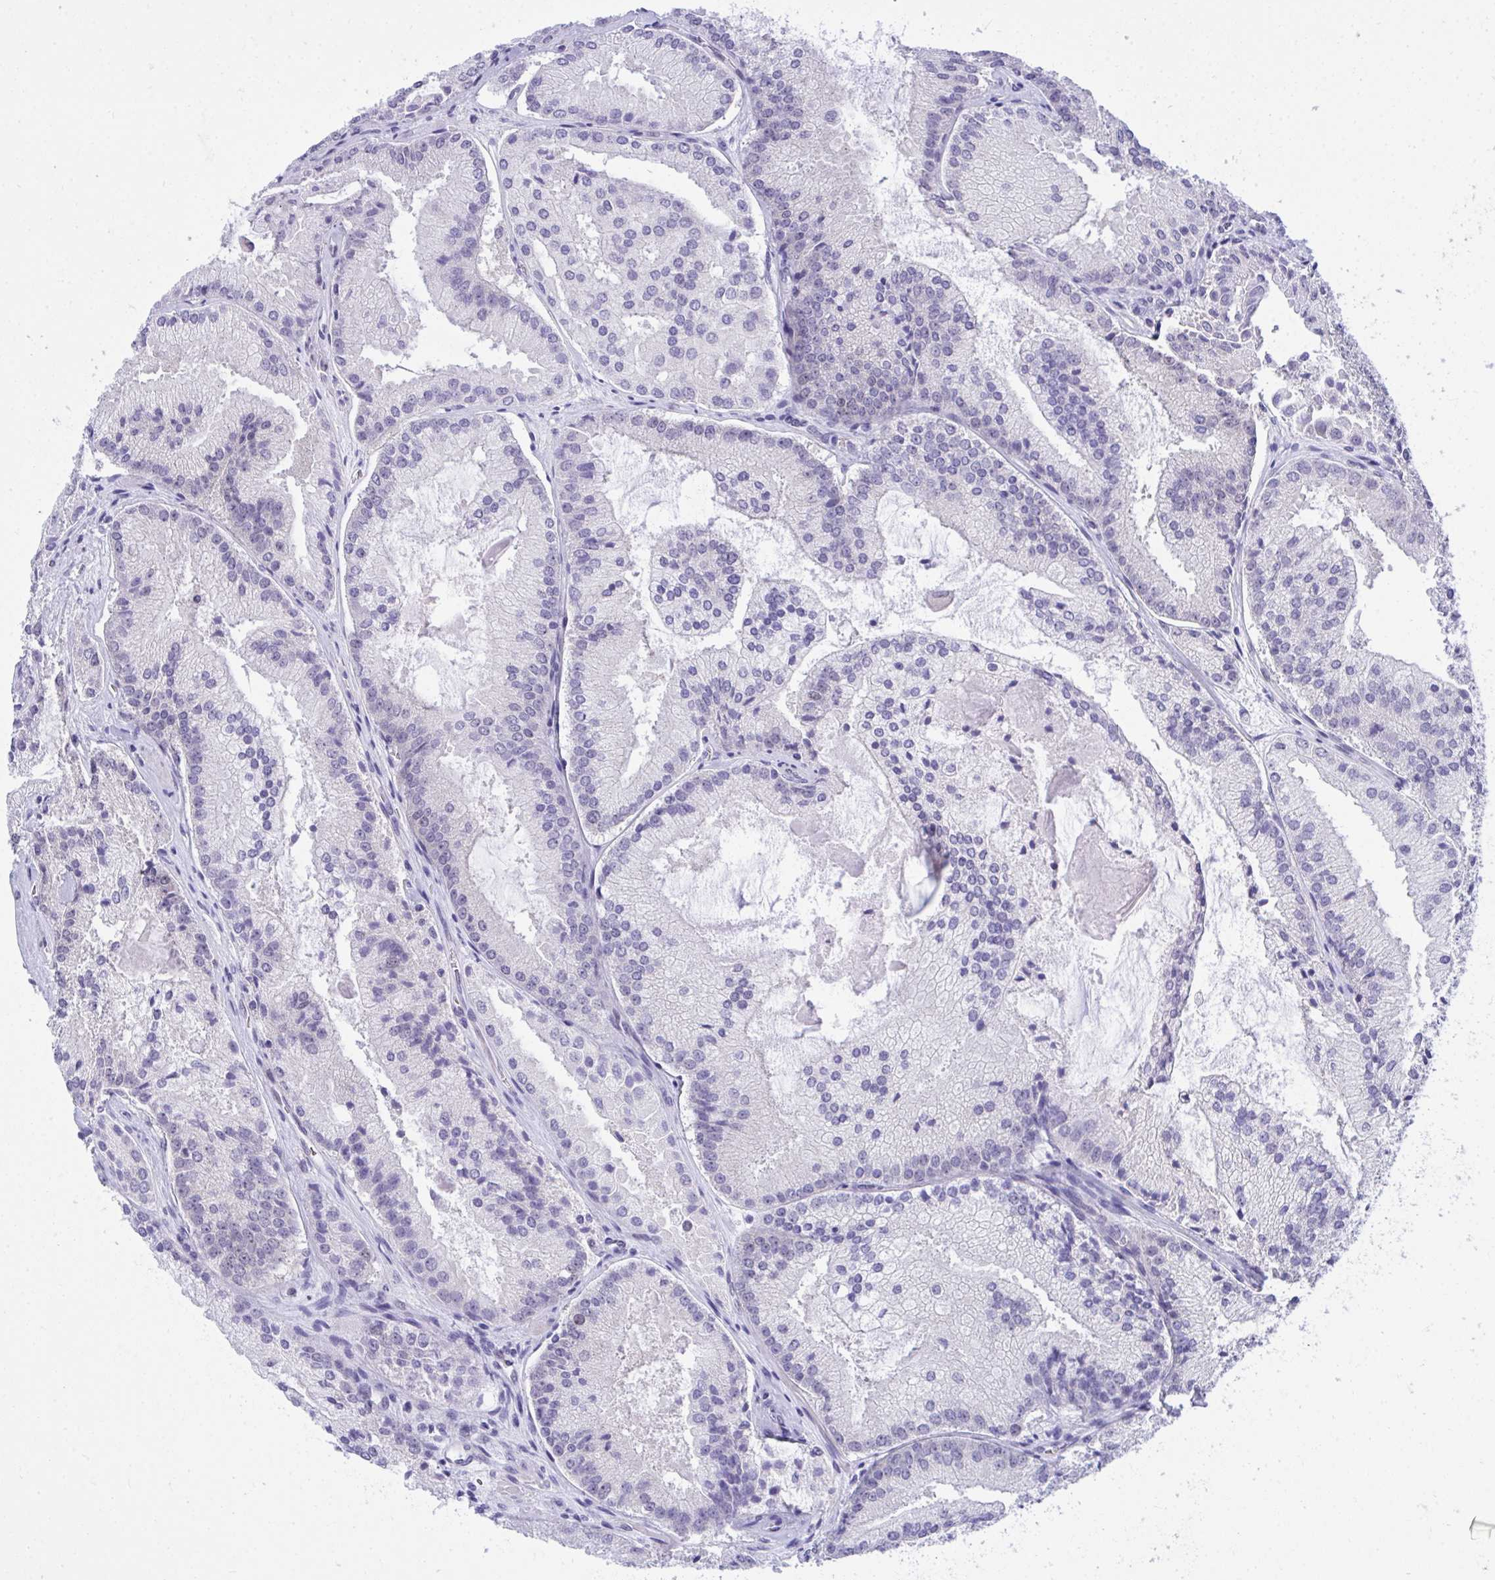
{"staining": {"intensity": "negative", "quantity": "none", "location": "none"}, "tissue": "prostate cancer", "cell_type": "Tumor cells", "image_type": "cancer", "snomed": [{"axis": "morphology", "description": "Adenocarcinoma, High grade"}, {"axis": "topography", "description": "Prostate"}], "caption": "An image of human prostate cancer (high-grade adenocarcinoma) is negative for staining in tumor cells.", "gene": "TEAD4", "patient": {"sex": "male", "age": 73}}